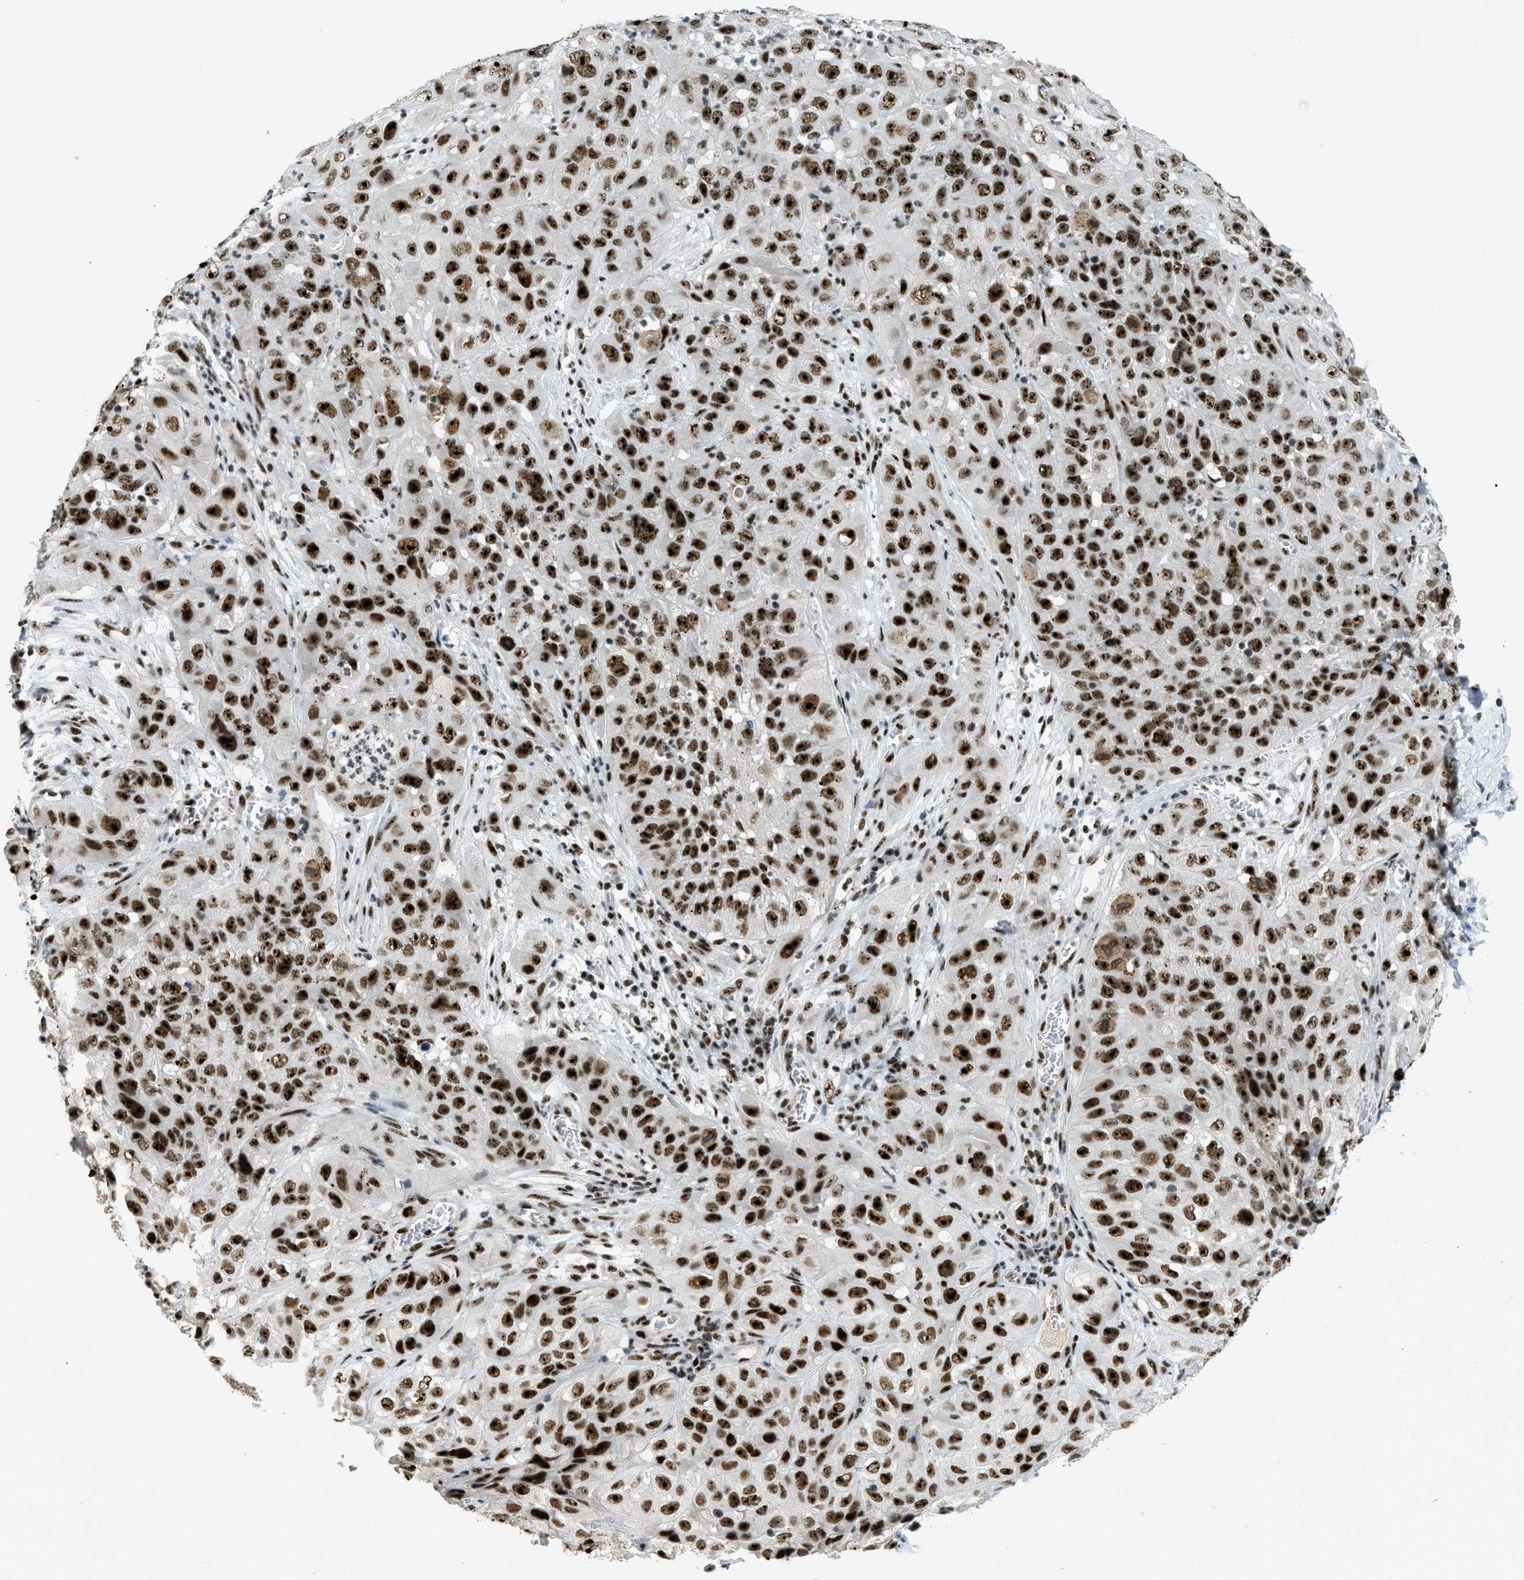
{"staining": {"intensity": "strong", "quantity": ">75%", "location": "nuclear"}, "tissue": "cervical cancer", "cell_type": "Tumor cells", "image_type": "cancer", "snomed": [{"axis": "morphology", "description": "Squamous cell carcinoma, NOS"}, {"axis": "topography", "description": "Cervix"}], "caption": "IHC micrograph of neoplastic tissue: human cervical cancer stained using IHC shows high levels of strong protein expression localized specifically in the nuclear of tumor cells, appearing as a nuclear brown color.", "gene": "URB1", "patient": {"sex": "female", "age": 32}}